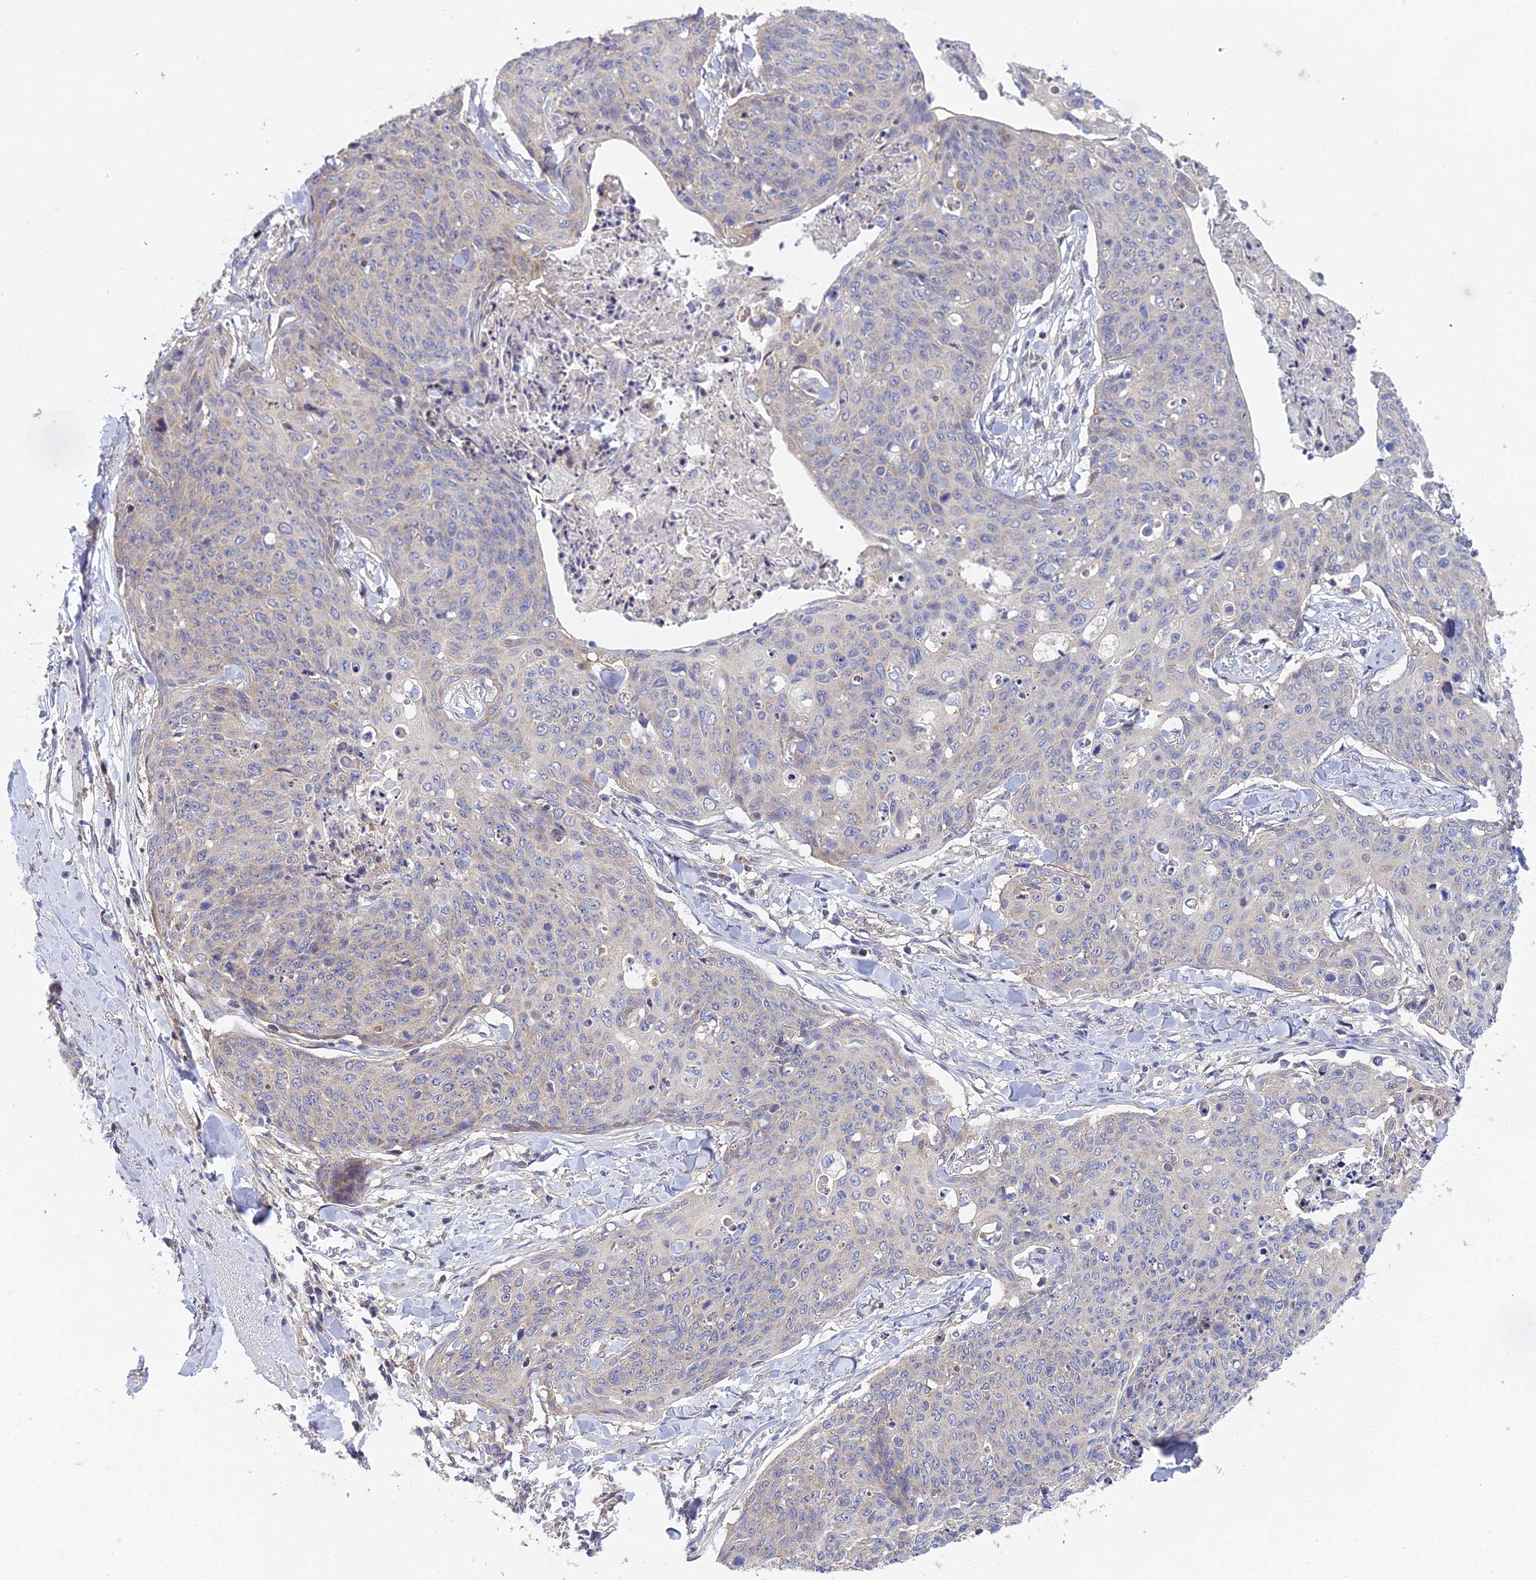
{"staining": {"intensity": "negative", "quantity": "none", "location": "none"}, "tissue": "skin cancer", "cell_type": "Tumor cells", "image_type": "cancer", "snomed": [{"axis": "morphology", "description": "Squamous cell carcinoma, NOS"}, {"axis": "topography", "description": "Skin"}, {"axis": "topography", "description": "Vulva"}], "caption": "DAB immunohistochemical staining of squamous cell carcinoma (skin) displays no significant positivity in tumor cells.", "gene": "ELOA2", "patient": {"sex": "female", "age": 85}}